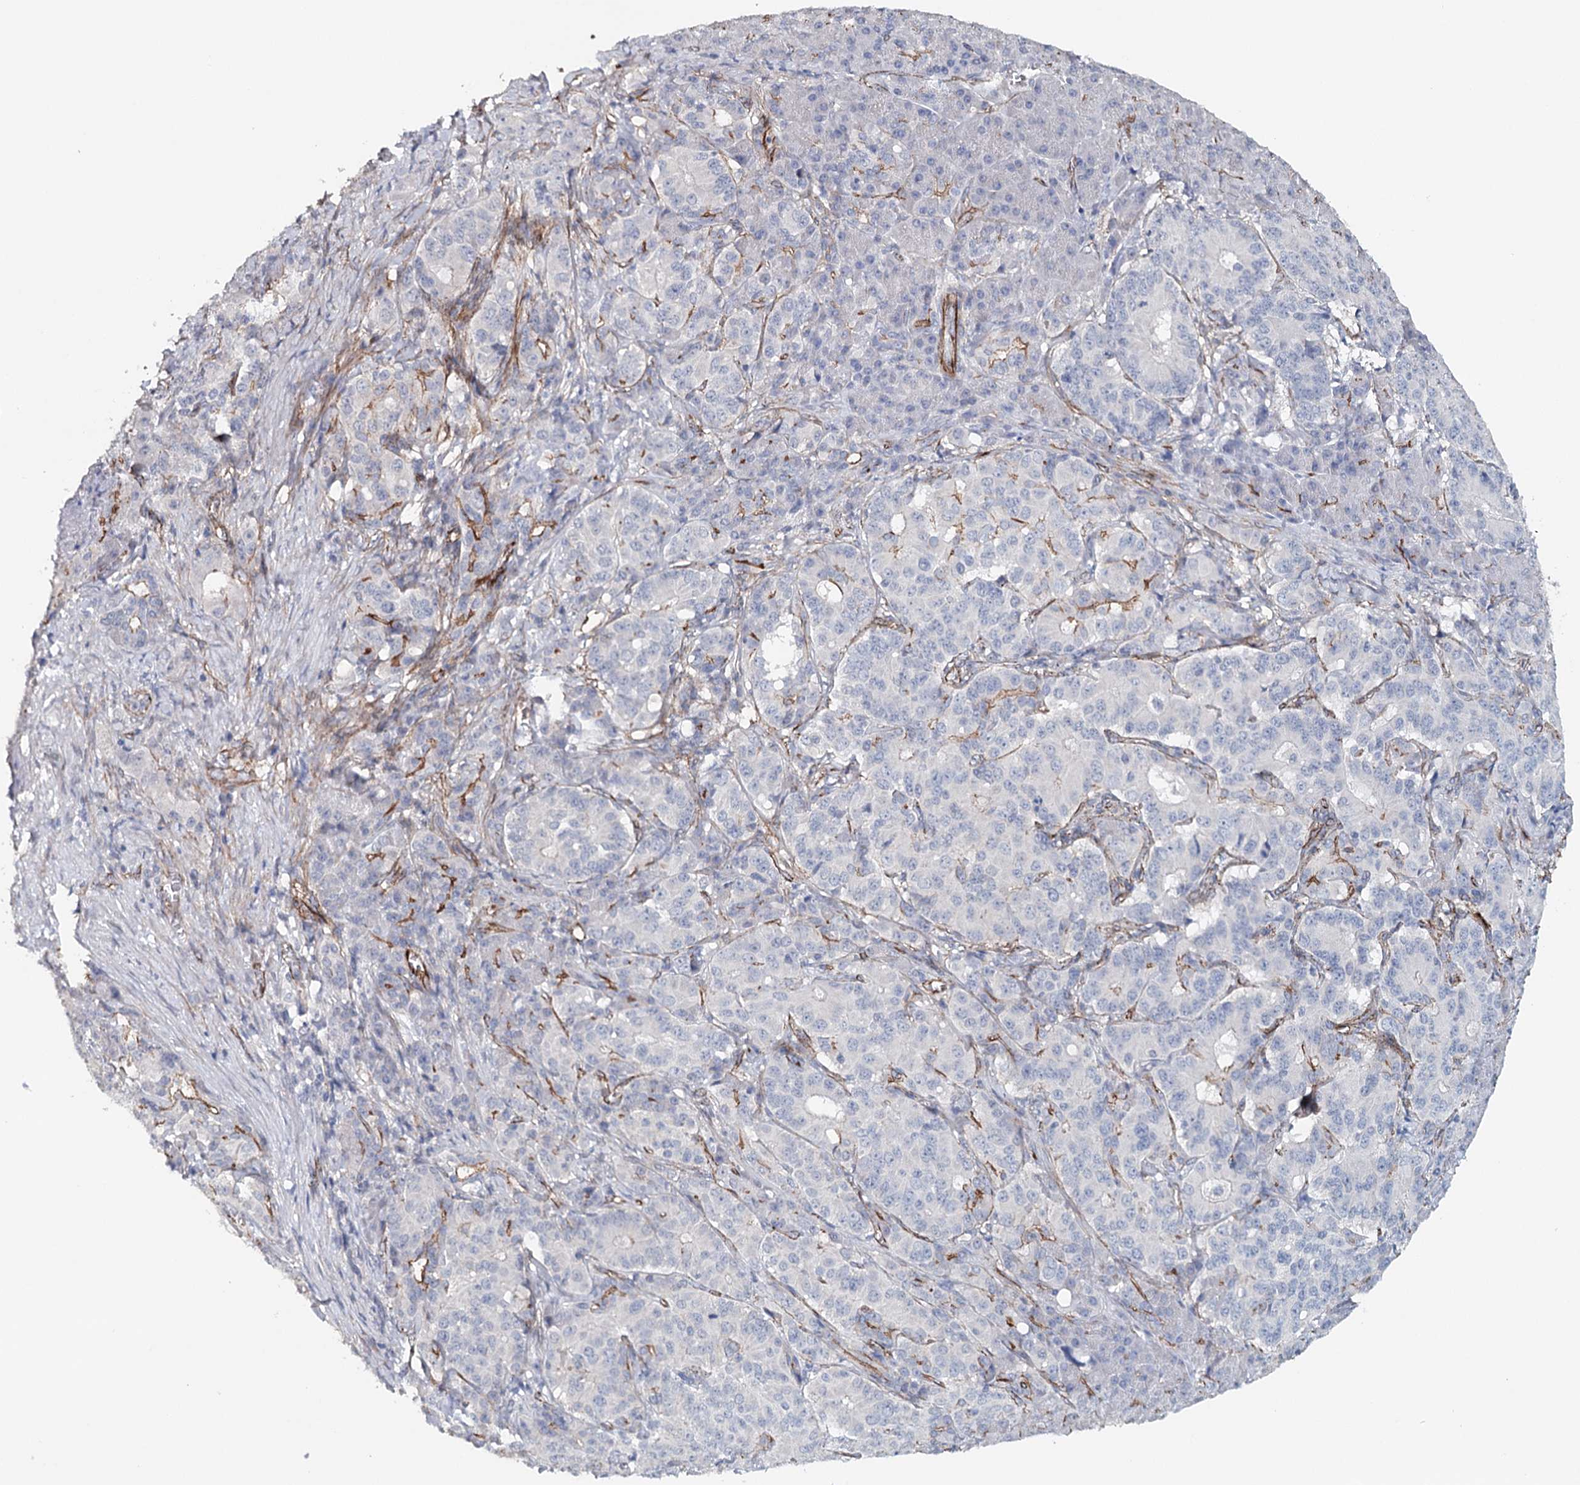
{"staining": {"intensity": "negative", "quantity": "none", "location": "none"}, "tissue": "pancreatic cancer", "cell_type": "Tumor cells", "image_type": "cancer", "snomed": [{"axis": "morphology", "description": "Adenocarcinoma, NOS"}, {"axis": "topography", "description": "Pancreas"}], "caption": "DAB immunohistochemical staining of pancreatic adenocarcinoma shows no significant expression in tumor cells.", "gene": "SYNPO", "patient": {"sex": "female", "age": 74}}